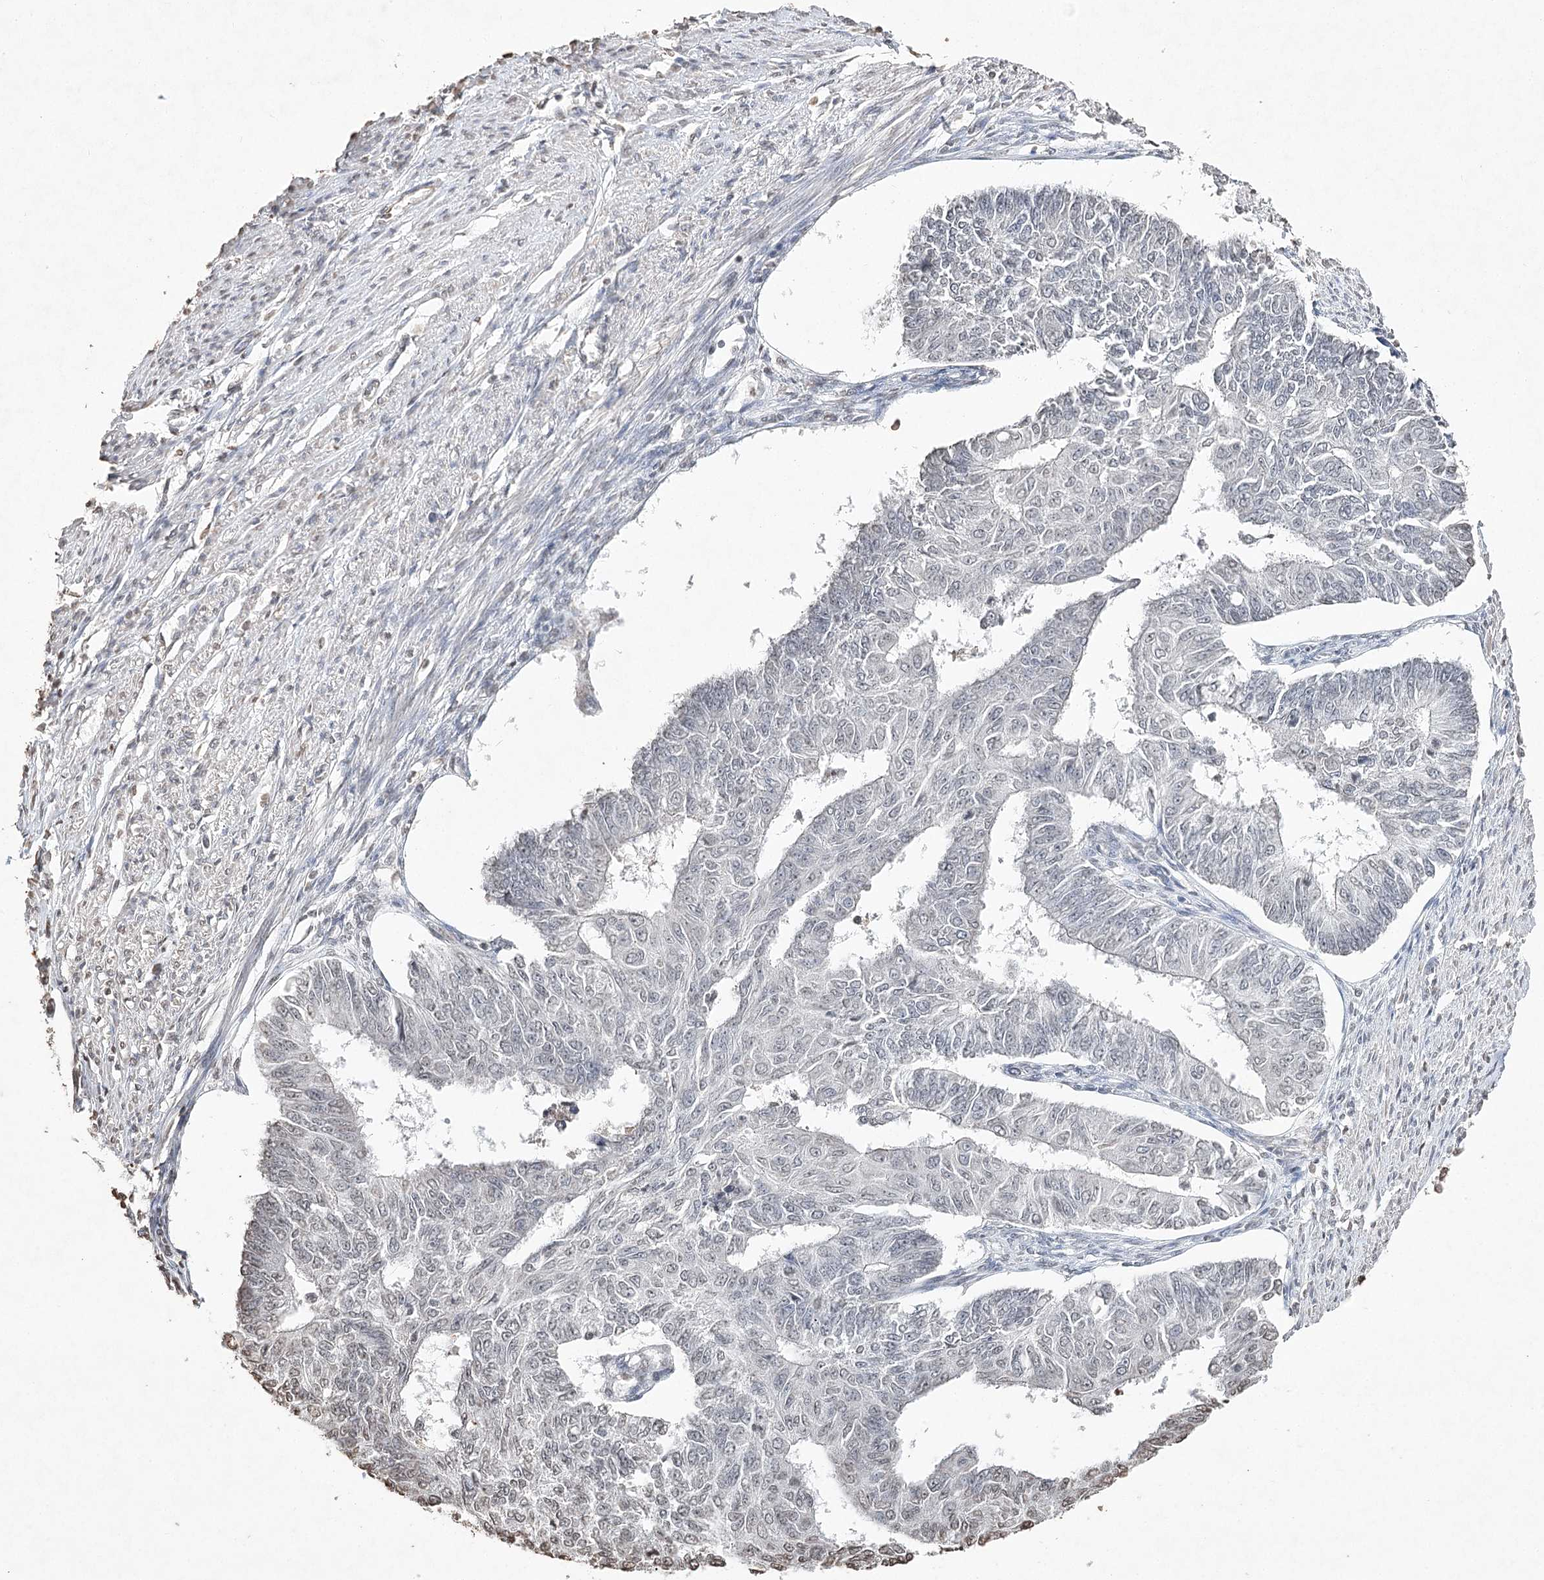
{"staining": {"intensity": "negative", "quantity": "none", "location": "none"}, "tissue": "endometrial cancer", "cell_type": "Tumor cells", "image_type": "cancer", "snomed": [{"axis": "morphology", "description": "Adenocarcinoma, NOS"}, {"axis": "topography", "description": "Endometrium"}], "caption": "Histopathology image shows no protein expression in tumor cells of endometrial adenocarcinoma tissue.", "gene": "DMXL1", "patient": {"sex": "female", "age": 32}}